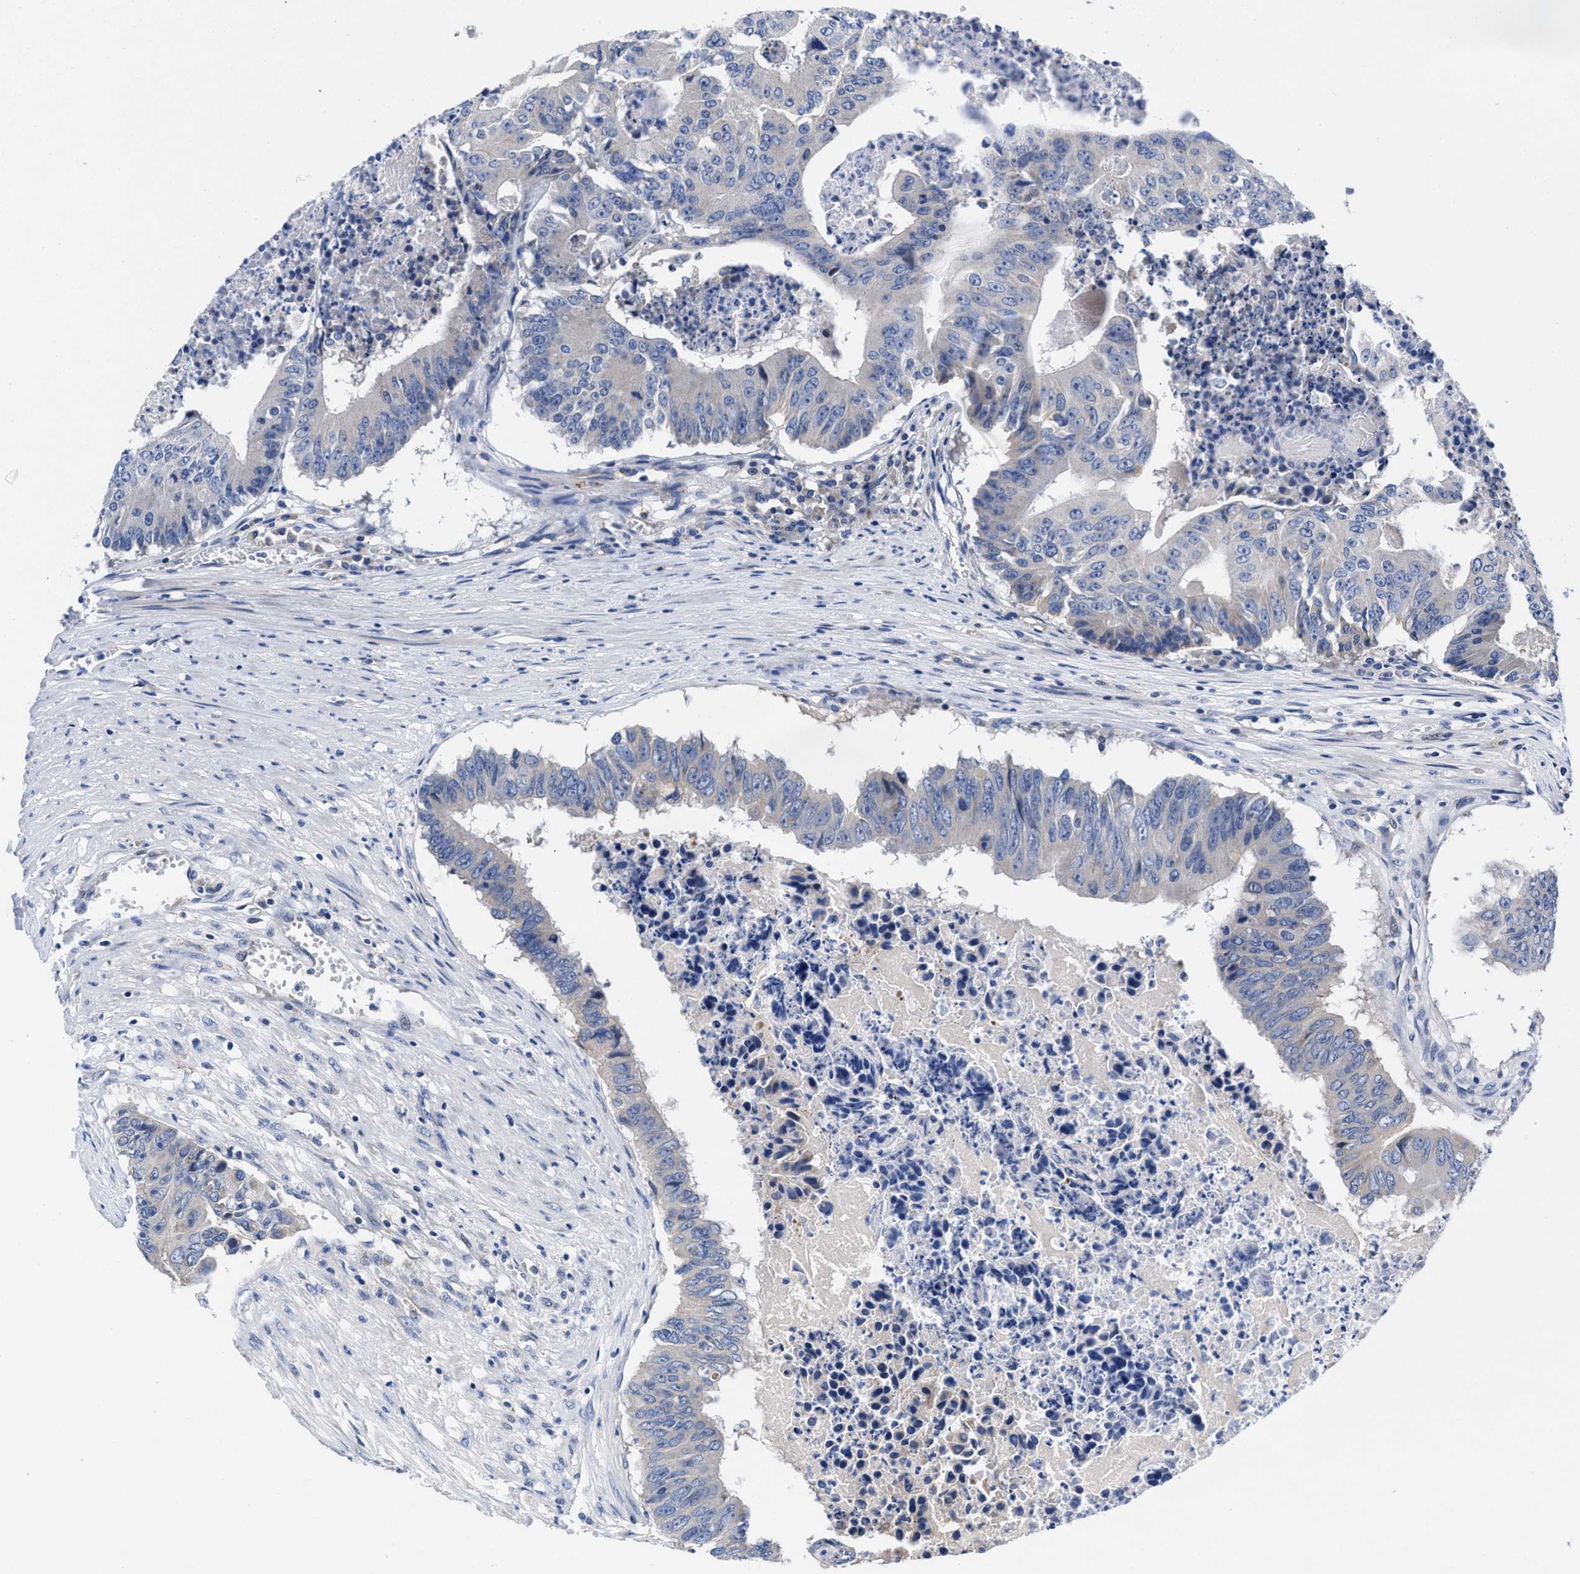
{"staining": {"intensity": "negative", "quantity": "none", "location": "none"}, "tissue": "colorectal cancer", "cell_type": "Tumor cells", "image_type": "cancer", "snomed": [{"axis": "morphology", "description": "Adenocarcinoma, NOS"}, {"axis": "topography", "description": "Colon"}], "caption": "Colorectal cancer was stained to show a protein in brown. There is no significant expression in tumor cells.", "gene": "DHRS13", "patient": {"sex": "male", "age": 87}}